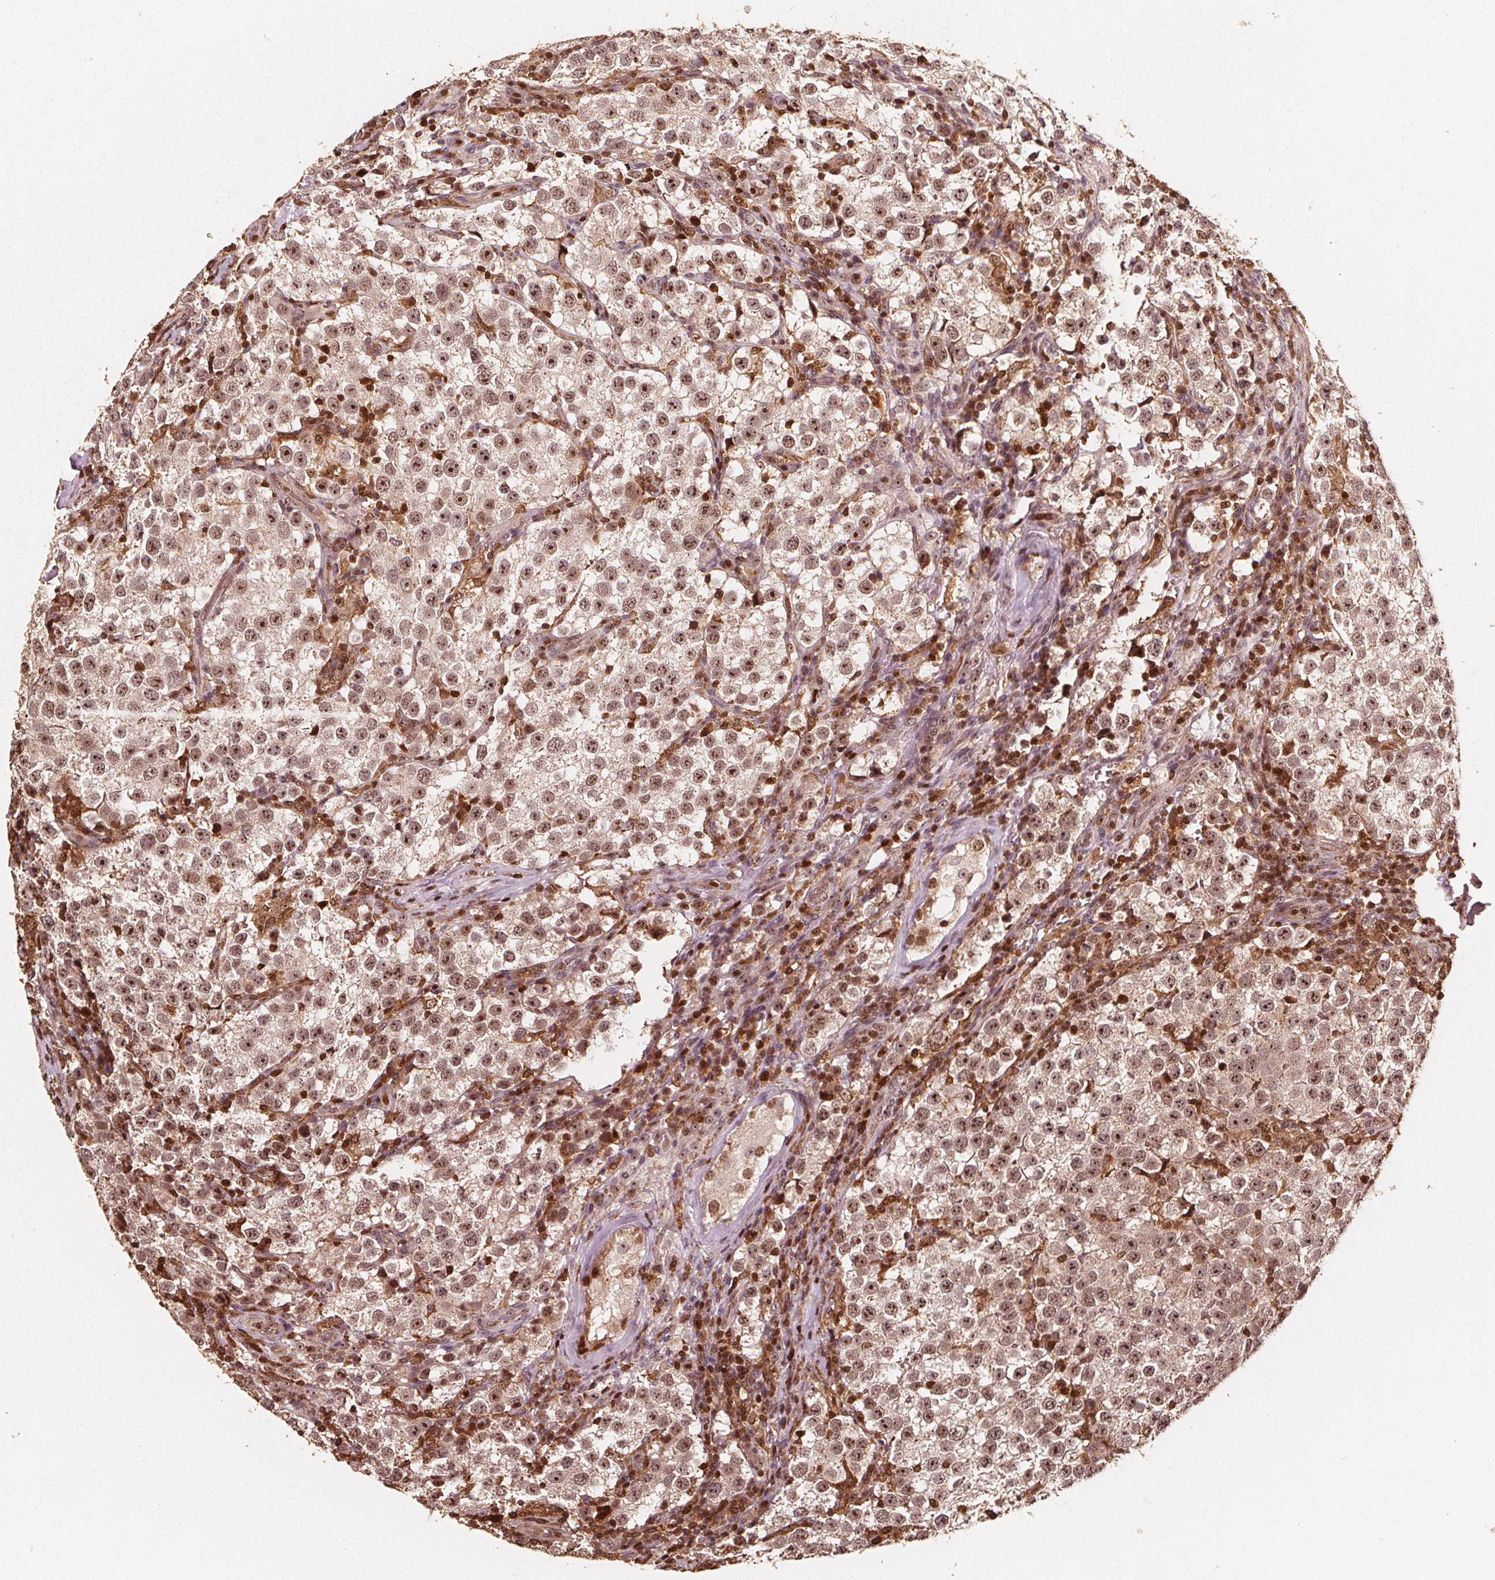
{"staining": {"intensity": "moderate", "quantity": ">75%", "location": "nuclear"}, "tissue": "testis cancer", "cell_type": "Tumor cells", "image_type": "cancer", "snomed": [{"axis": "morphology", "description": "Seminoma, NOS"}, {"axis": "topography", "description": "Testis"}], "caption": "Immunohistochemistry staining of testis cancer, which shows medium levels of moderate nuclear expression in about >75% of tumor cells indicating moderate nuclear protein expression. The staining was performed using DAB (brown) for protein detection and nuclei were counterstained in hematoxylin (blue).", "gene": "EXOSC9", "patient": {"sex": "male", "age": 37}}